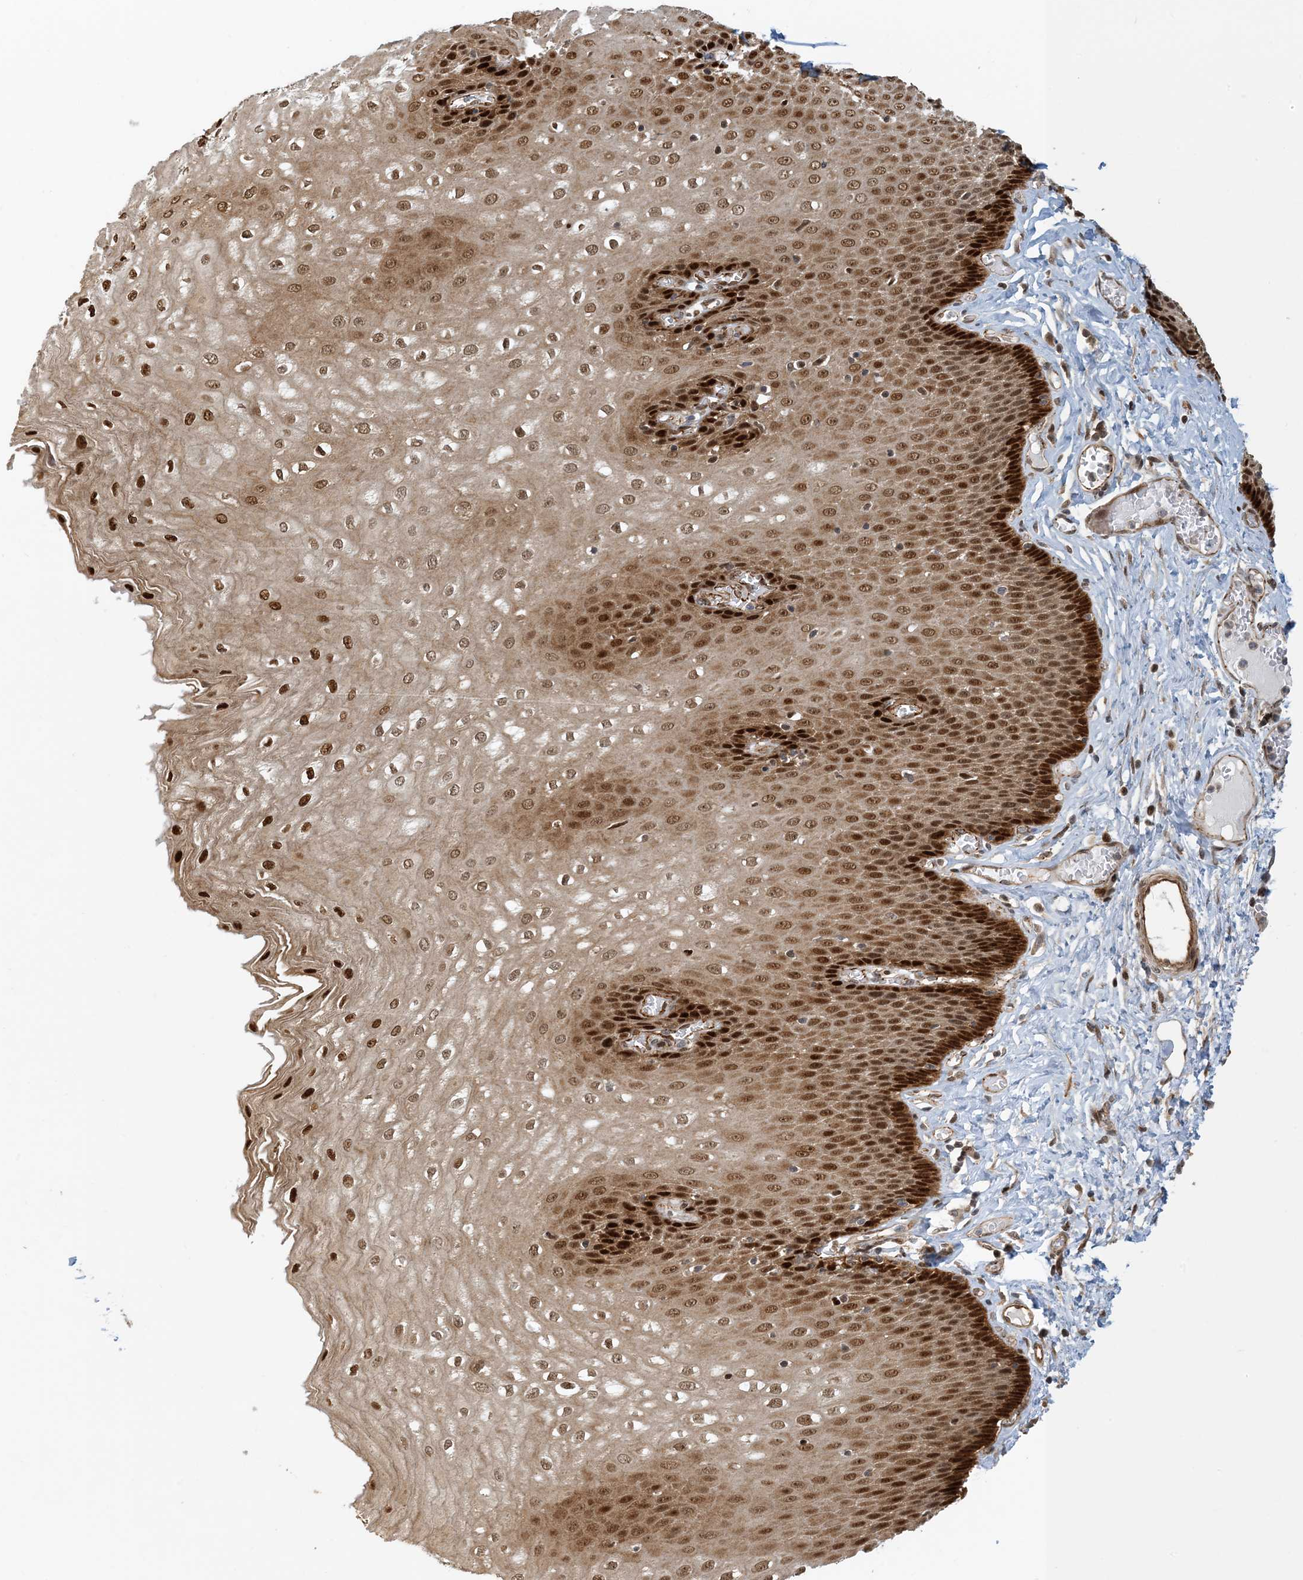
{"staining": {"intensity": "strong", "quantity": "25%-75%", "location": "cytoplasmic/membranous,nuclear"}, "tissue": "esophagus", "cell_type": "Squamous epithelial cells", "image_type": "normal", "snomed": [{"axis": "morphology", "description": "Normal tissue, NOS"}, {"axis": "topography", "description": "Esophagus"}], "caption": "There is high levels of strong cytoplasmic/membranous,nuclear staining in squamous epithelial cells of benign esophagus, as demonstrated by immunohistochemical staining (brown color).", "gene": "MAPKBP1", "patient": {"sex": "male", "age": 60}}